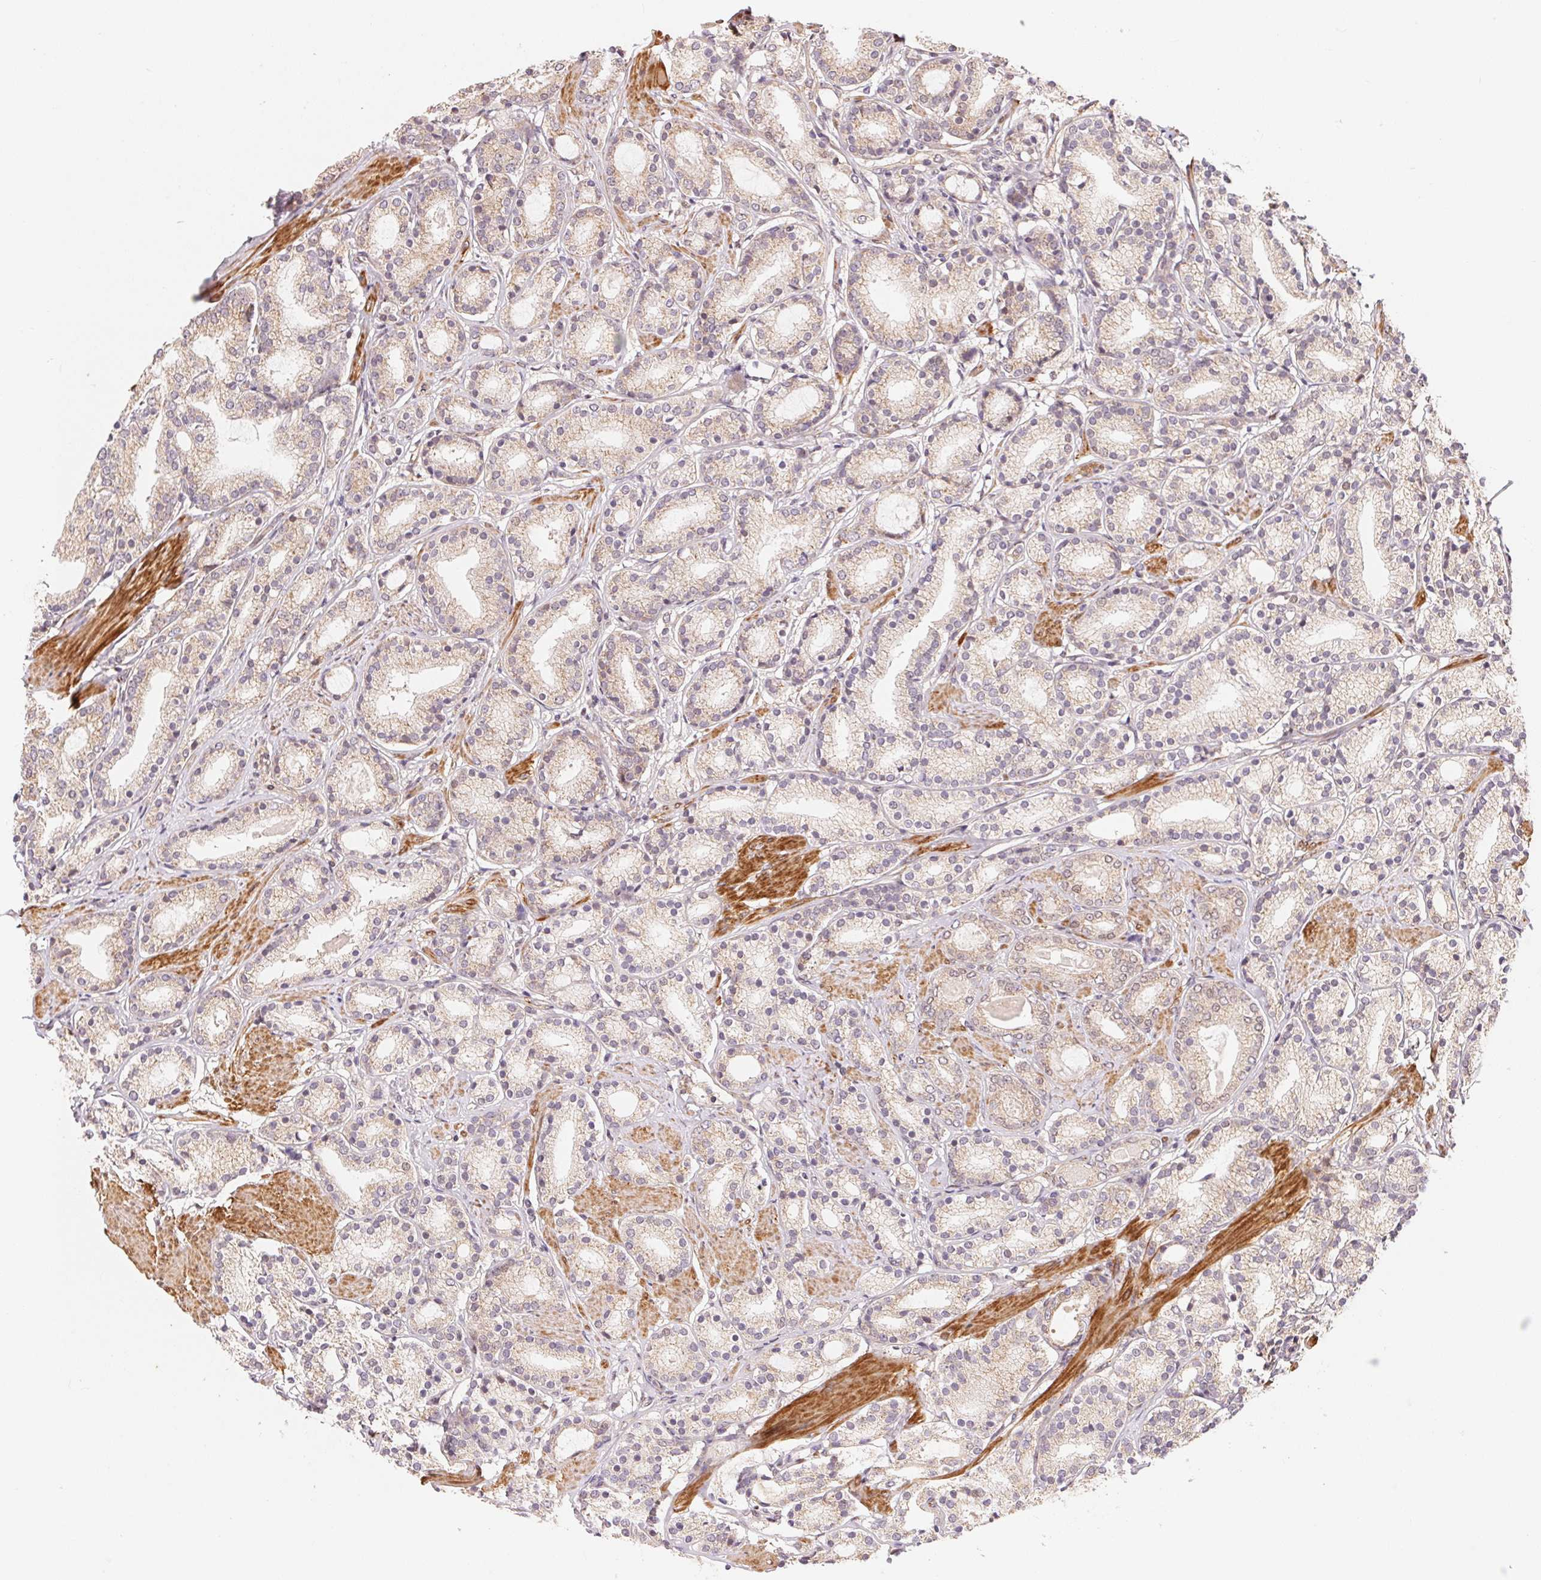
{"staining": {"intensity": "weak", "quantity": "25%-75%", "location": "cytoplasmic/membranous"}, "tissue": "prostate cancer", "cell_type": "Tumor cells", "image_type": "cancer", "snomed": [{"axis": "morphology", "description": "Adenocarcinoma, High grade"}, {"axis": "topography", "description": "Prostate"}], "caption": "IHC (DAB) staining of adenocarcinoma (high-grade) (prostate) reveals weak cytoplasmic/membranous protein expression in approximately 25%-75% of tumor cells.", "gene": "TNIP2", "patient": {"sex": "male", "age": 63}}